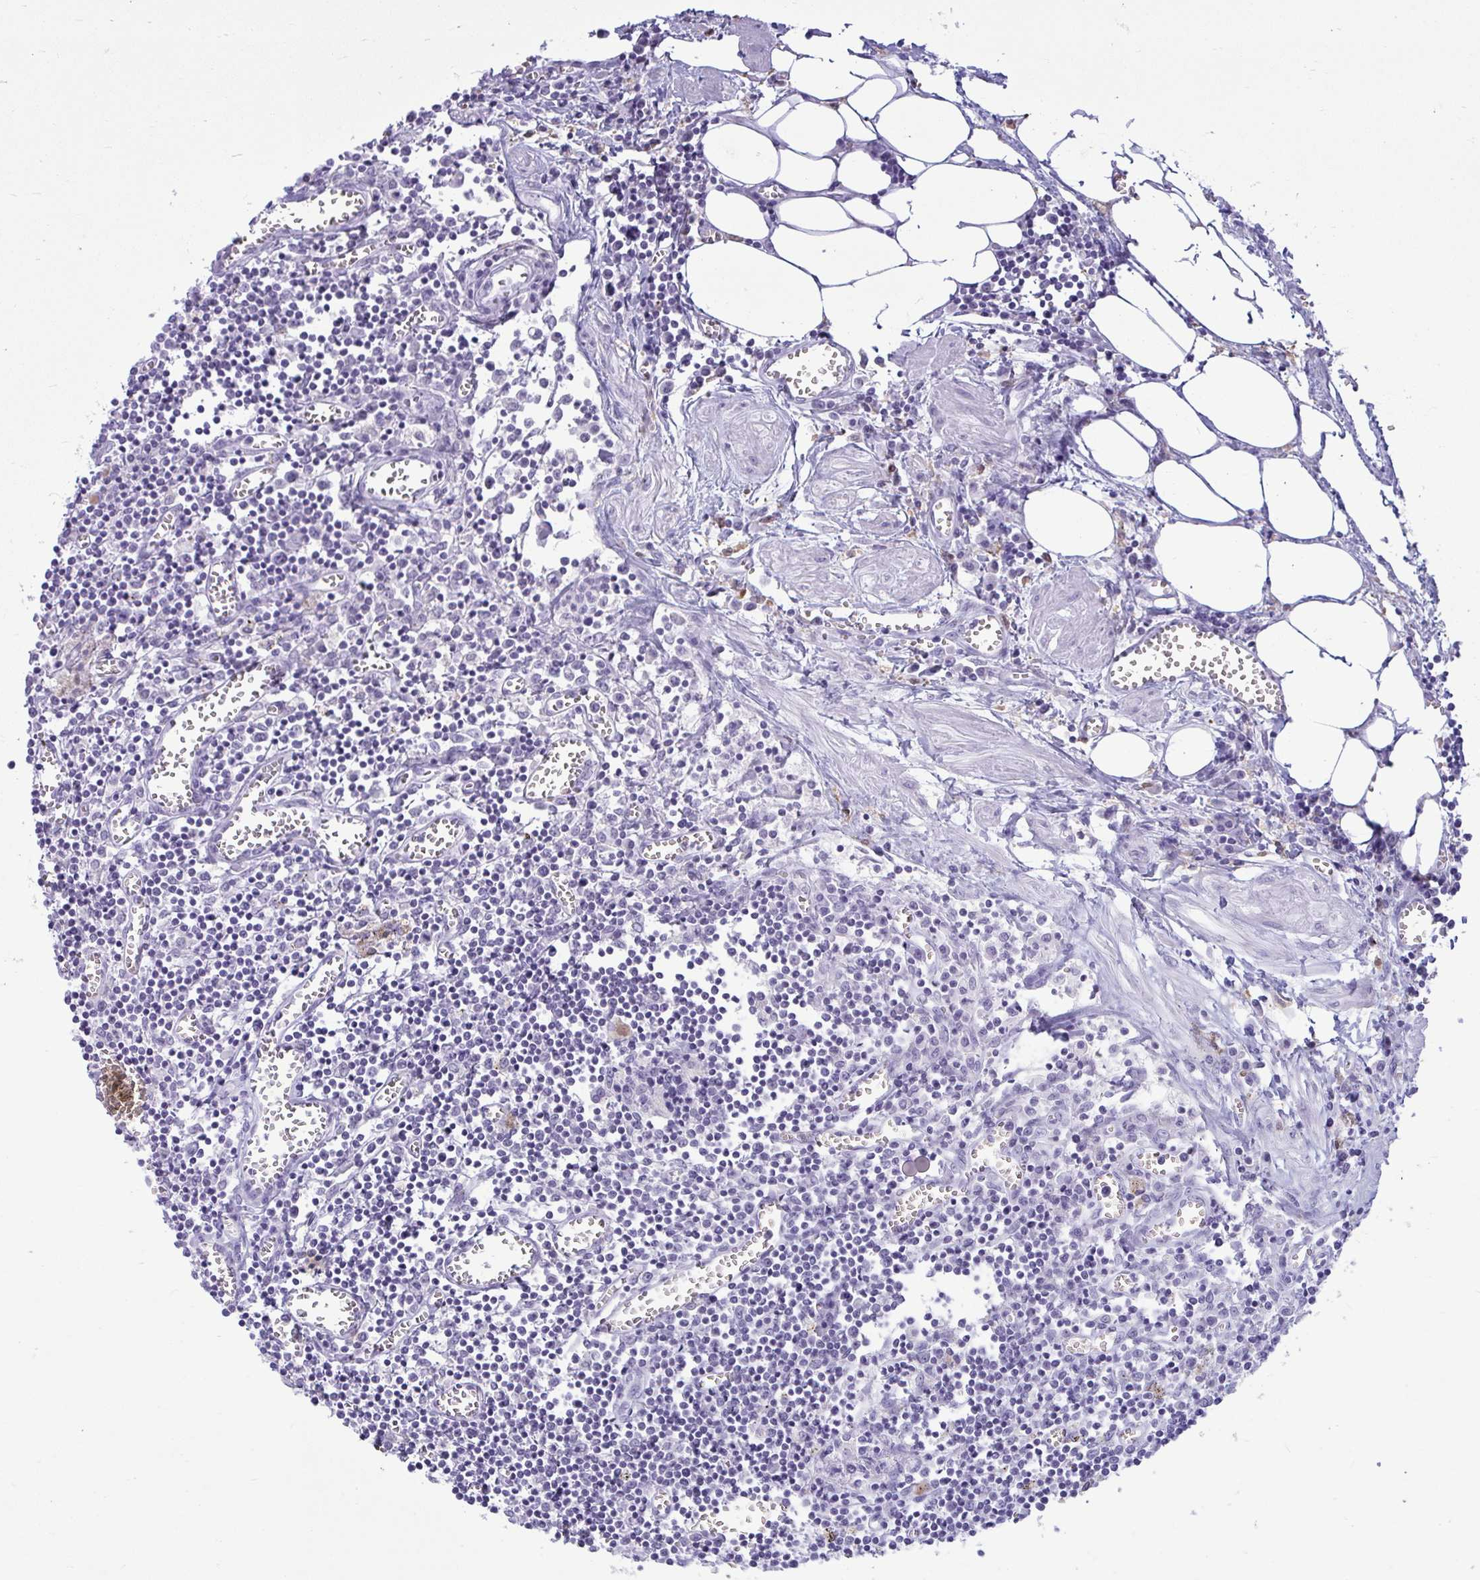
{"staining": {"intensity": "negative", "quantity": "none", "location": "none"}, "tissue": "lymph node", "cell_type": "Germinal center cells", "image_type": "normal", "snomed": [{"axis": "morphology", "description": "Normal tissue, NOS"}, {"axis": "topography", "description": "Lymph node"}], "caption": "Immunohistochemistry of benign lymph node reveals no expression in germinal center cells.", "gene": "ANKRD60", "patient": {"sex": "male", "age": 66}}